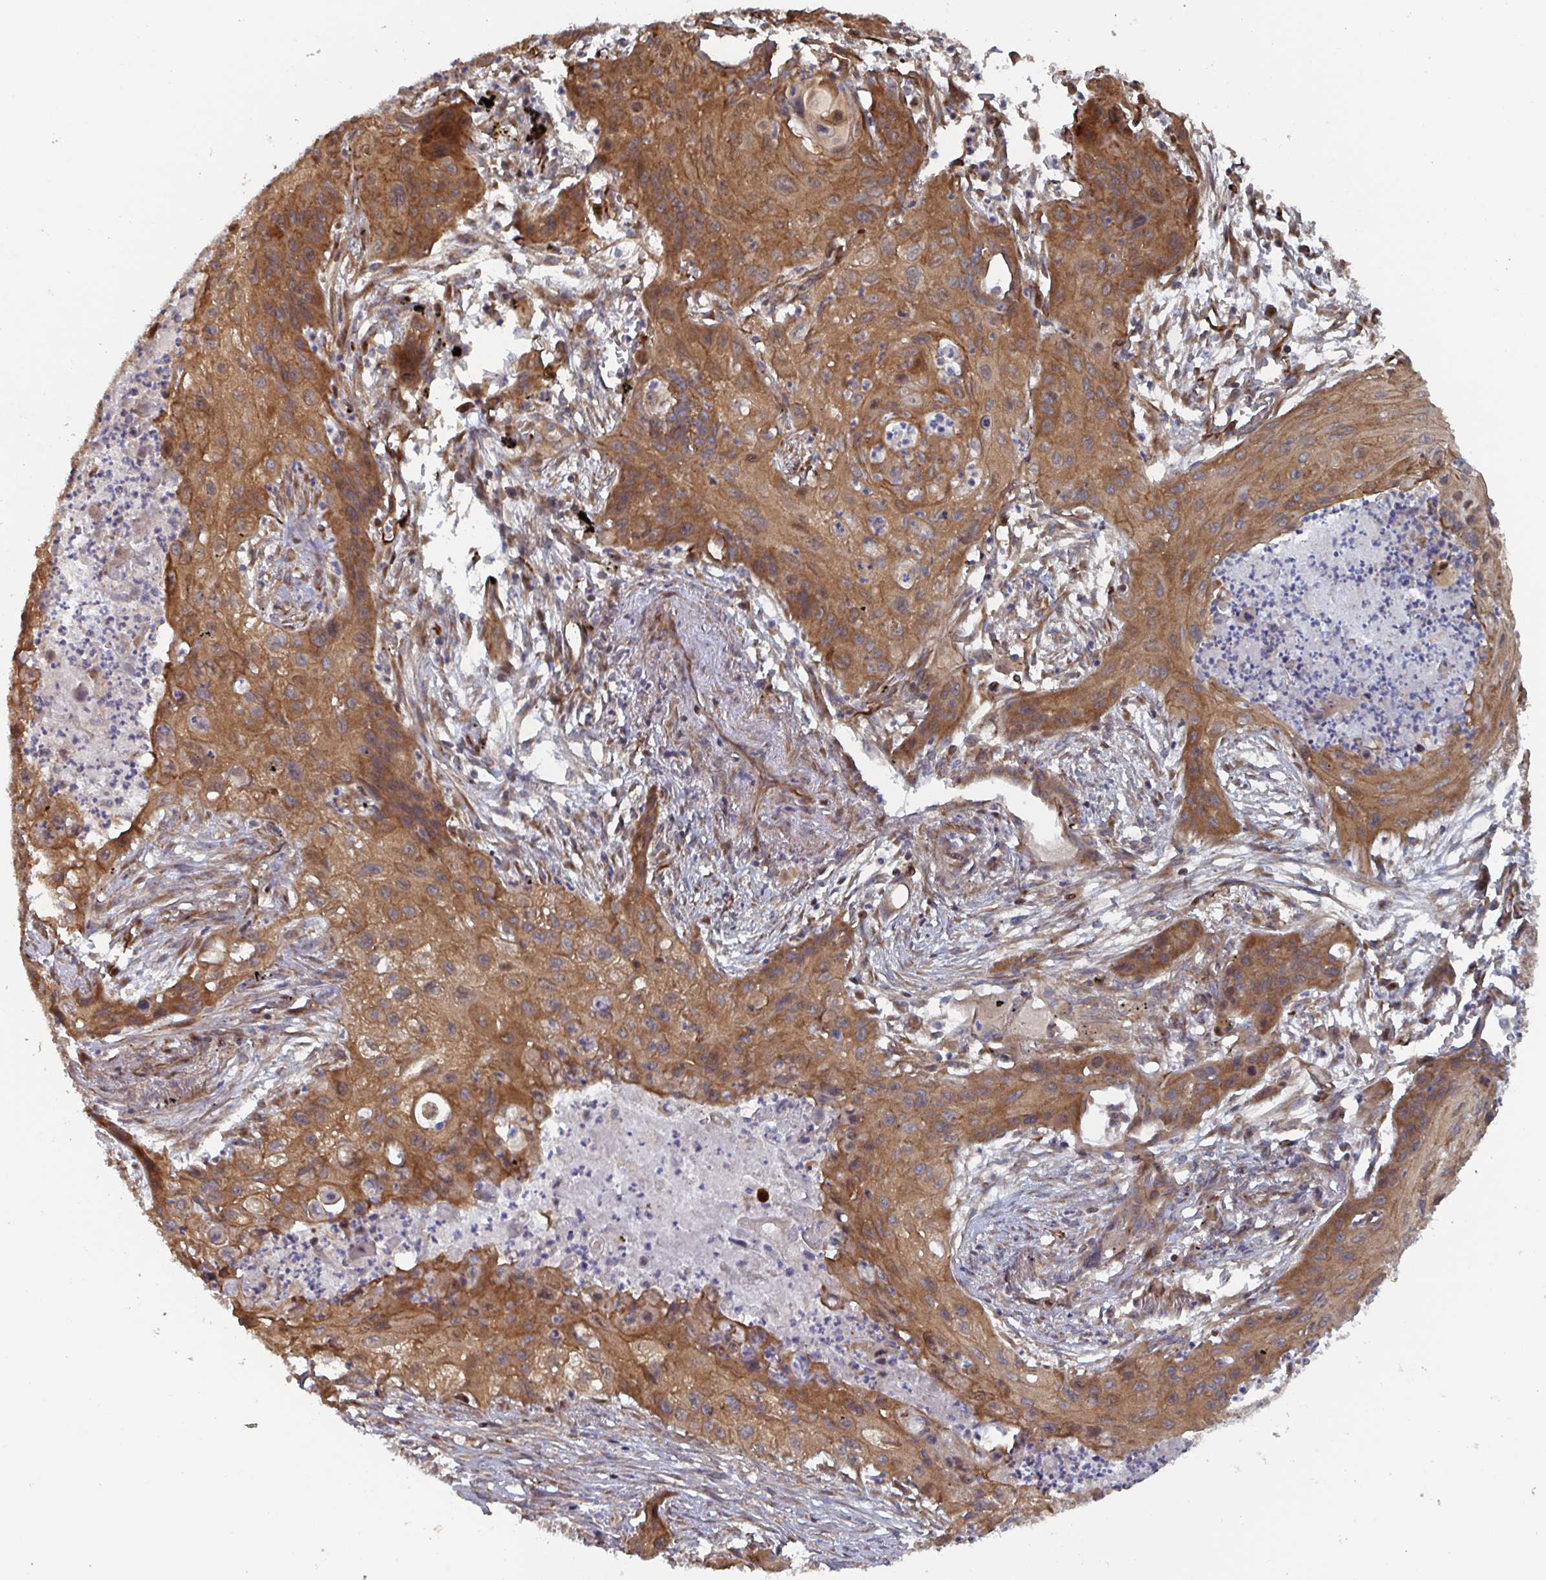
{"staining": {"intensity": "moderate", "quantity": ">75%", "location": "cytoplasmic/membranous"}, "tissue": "lung cancer", "cell_type": "Tumor cells", "image_type": "cancer", "snomed": [{"axis": "morphology", "description": "Squamous cell carcinoma, NOS"}, {"axis": "topography", "description": "Lung"}], "caption": "Immunohistochemistry of human lung cancer (squamous cell carcinoma) reveals medium levels of moderate cytoplasmic/membranous expression in approximately >75% of tumor cells. (brown staining indicates protein expression, while blue staining denotes nuclei).", "gene": "DVL3", "patient": {"sex": "male", "age": 71}}